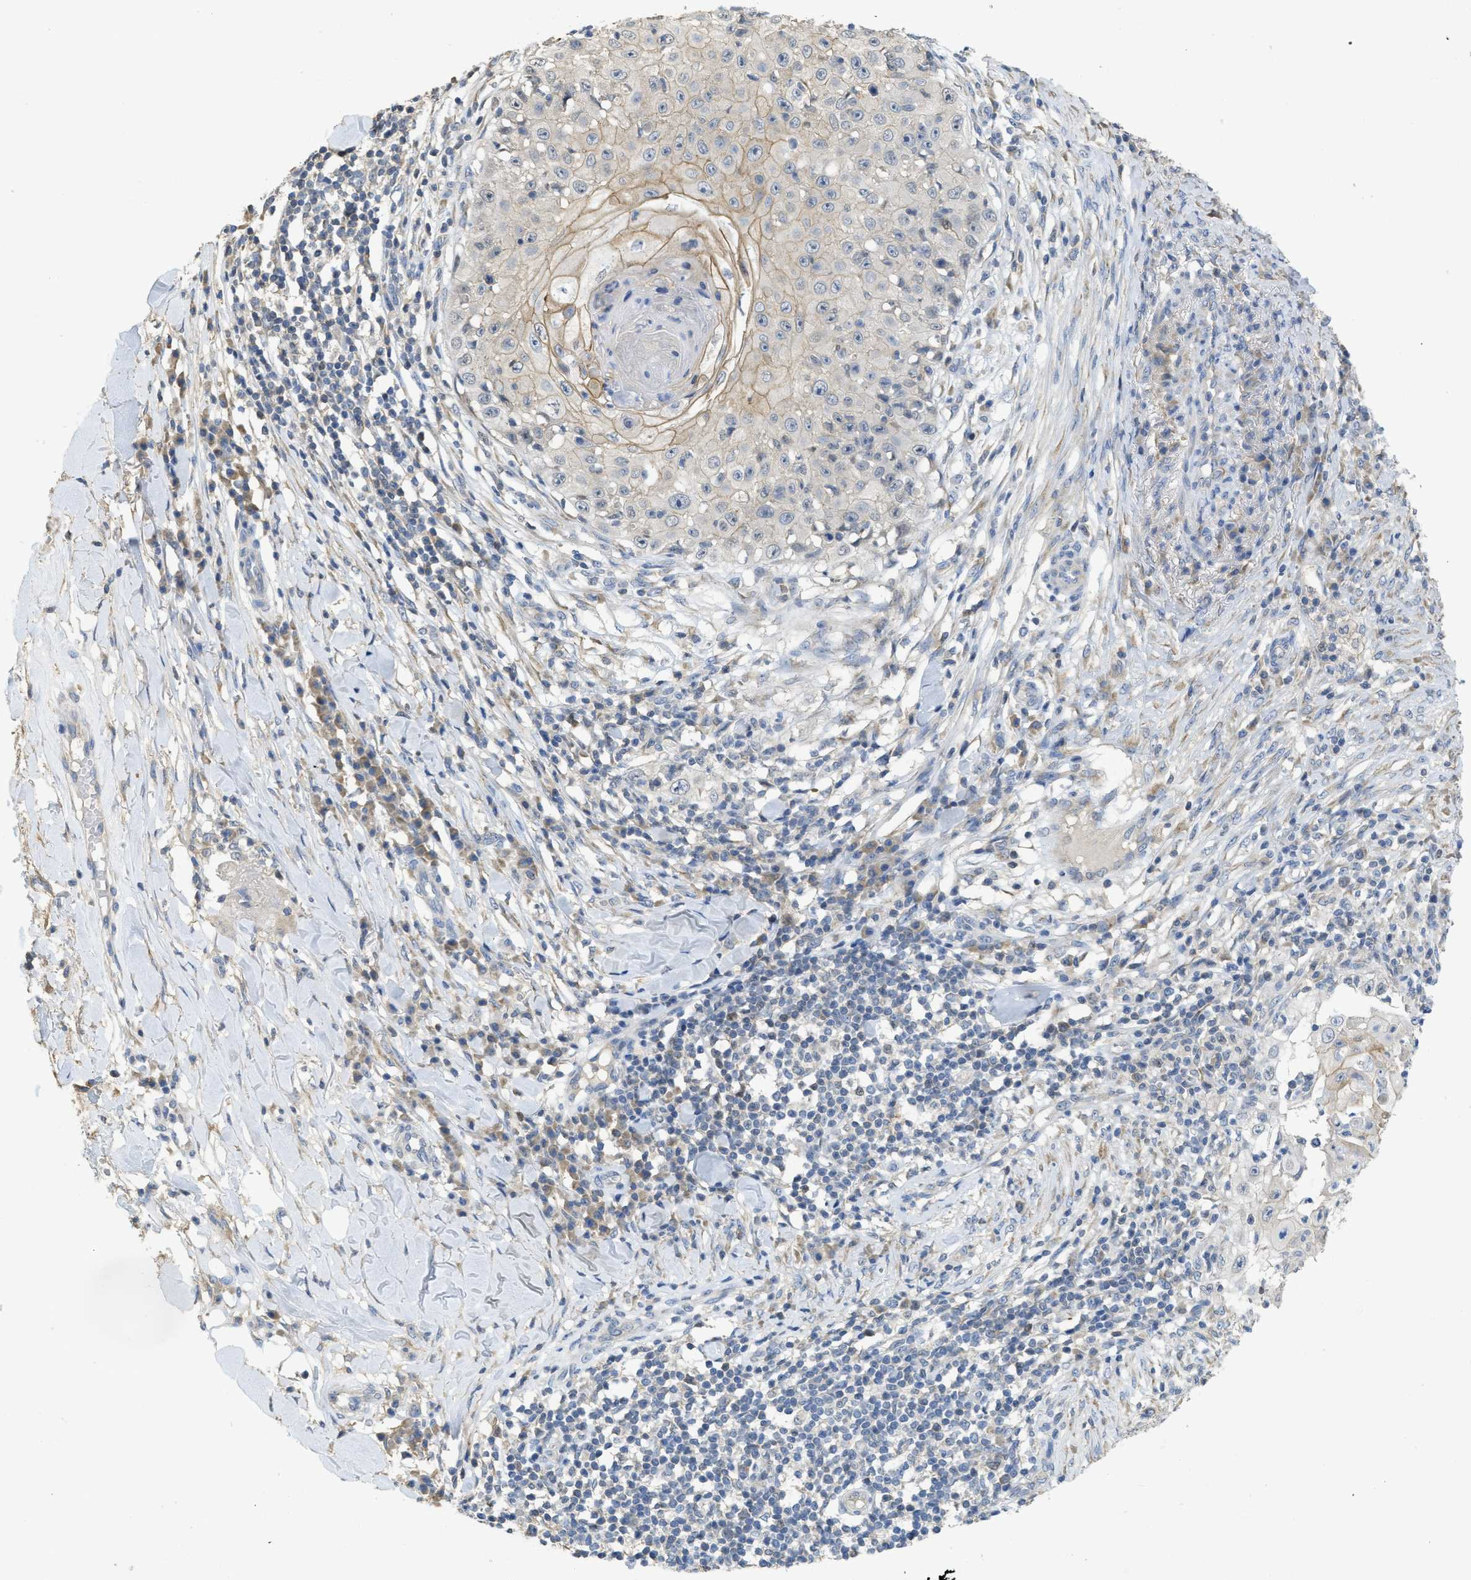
{"staining": {"intensity": "moderate", "quantity": "<25%", "location": "cytoplasmic/membranous"}, "tissue": "skin cancer", "cell_type": "Tumor cells", "image_type": "cancer", "snomed": [{"axis": "morphology", "description": "Squamous cell carcinoma, NOS"}, {"axis": "topography", "description": "Skin"}], "caption": "An IHC histopathology image of neoplastic tissue is shown. Protein staining in brown highlights moderate cytoplasmic/membranous positivity in squamous cell carcinoma (skin) within tumor cells. (brown staining indicates protein expression, while blue staining denotes nuclei).", "gene": "SFXN2", "patient": {"sex": "male", "age": 86}}